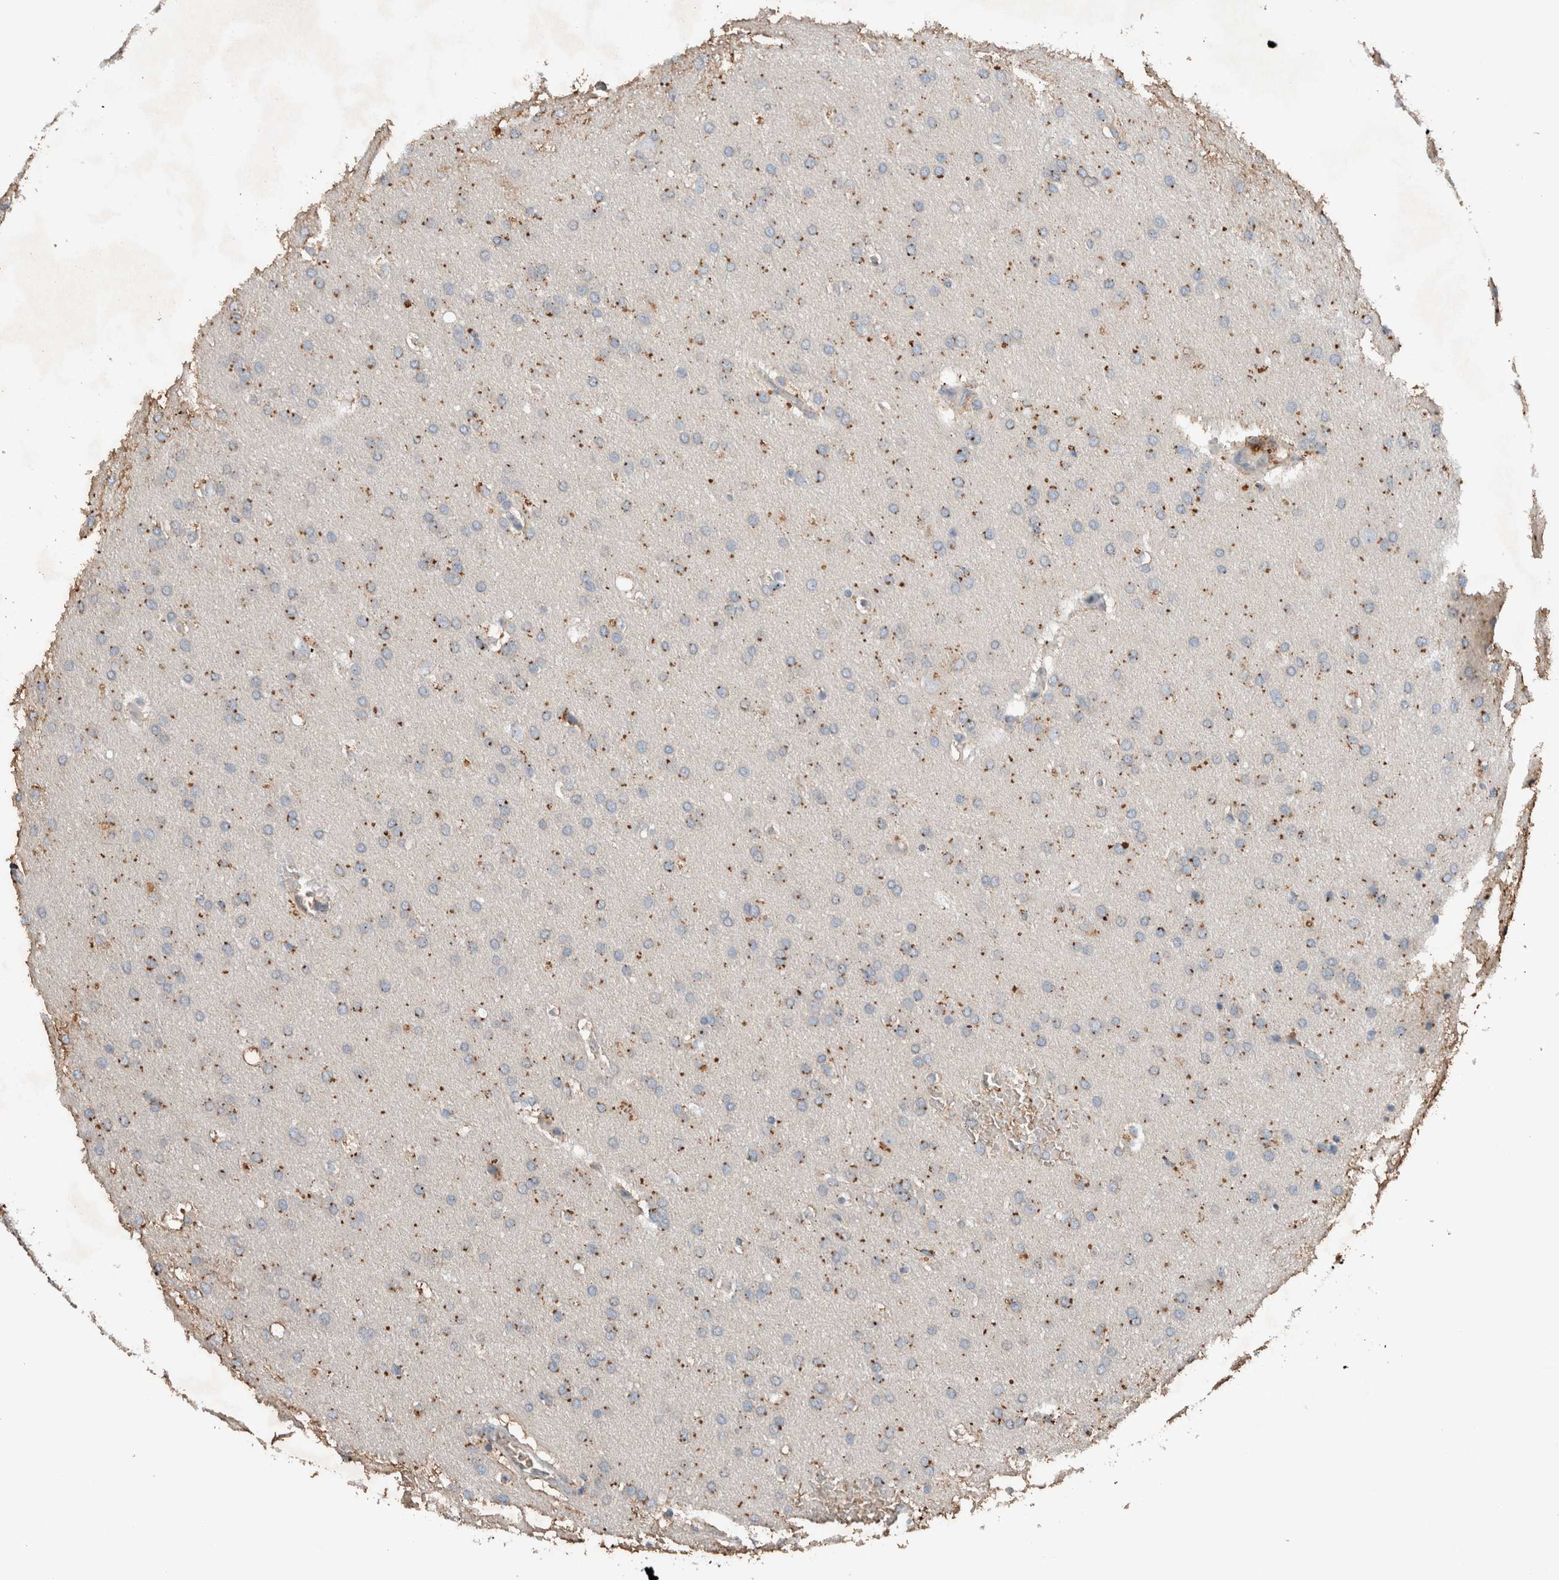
{"staining": {"intensity": "moderate", "quantity": "25%-75%", "location": "cytoplasmic/membranous"}, "tissue": "glioma", "cell_type": "Tumor cells", "image_type": "cancer", "snomed": [{"axis": "morphology", "description": "Glioma, malignant, Low grade"}, {"axis": "topography", "description": "Brain"}], "caption": "Immunohistochemistry (IHC) staining of glioma, which demonstrates medium levels of moderate cytoplasmic/membranous staining in about 25%-75% of tumor cells indicating moderate cytoplasmic/membranous protein positivity. The staining was performed using DAB (3,3'-diaminobenzidine) (brown) for protein detection and nuclei were counterstained in hematoxylin (blue).", "gene": "UGCG", "patient": {"sex": "female", "age": 37}}